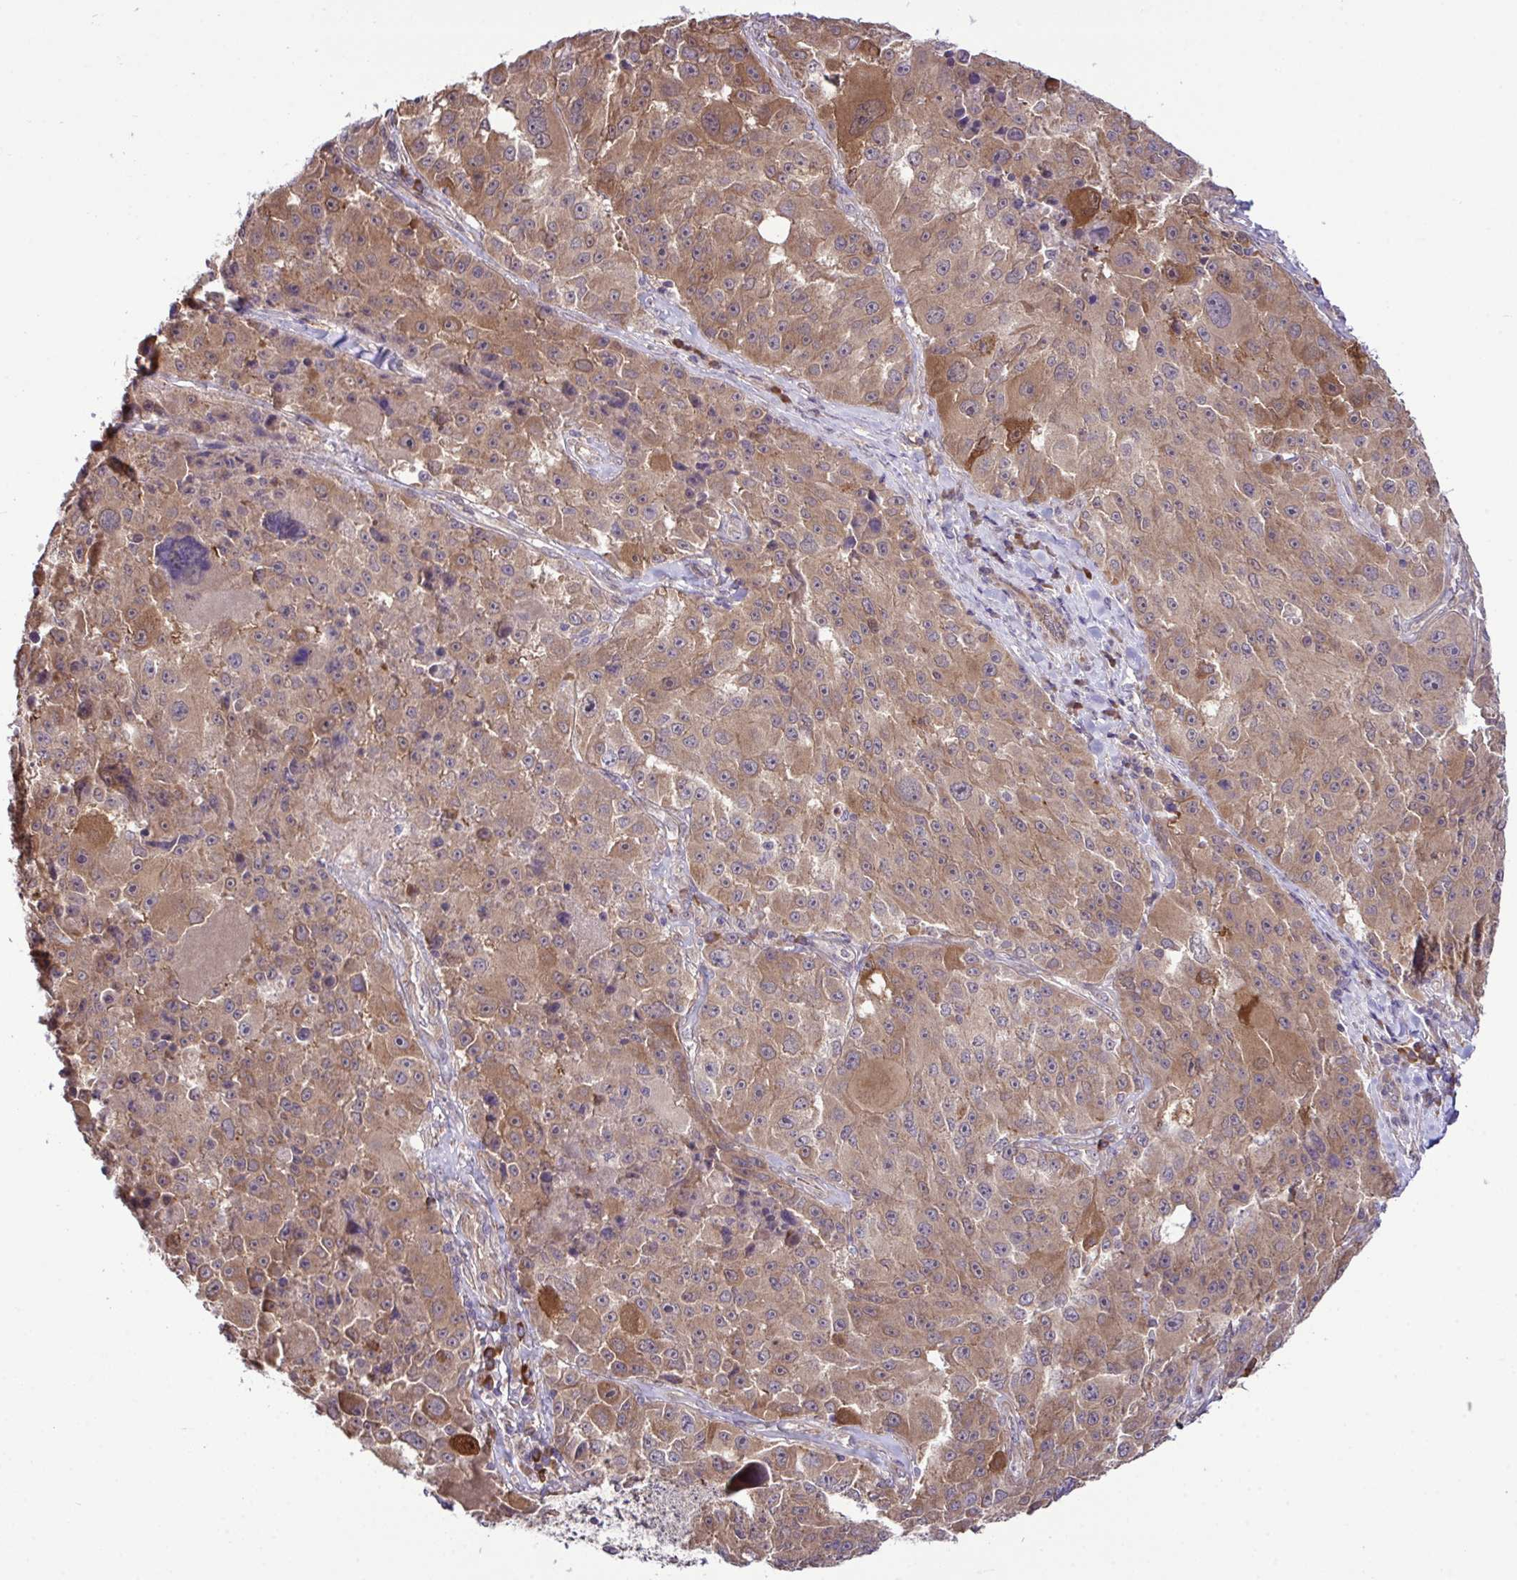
{"staining": {"intensity": "moderate", "quantity": ">75%", "location": "cytoplasmic/membranous"}, "tissue": "melanoma", "cell_type": "Tumor cells", "image_type": "cancer", "snomed": [{"axis": "morphology", "description": "Malignant melanoma, Metastatic site"}, {"axis": "topography", "description": "Lymph node"}], "caption": "Immunohistochemistry (IHC) staining of malignant melanoma (metastatic site), which displays medium levels of moderate cytoplasmic/membranous positivity in about >75% of tumor cells indicating moderate cytoplasmic/membranous protein positivity. The staining was performed using DAB (brown) for protein detection and nuclei were counterstained in hematoxylin (blue).", "gene": "CMPK1", "patient": {"sex": "male", "age": 62}}